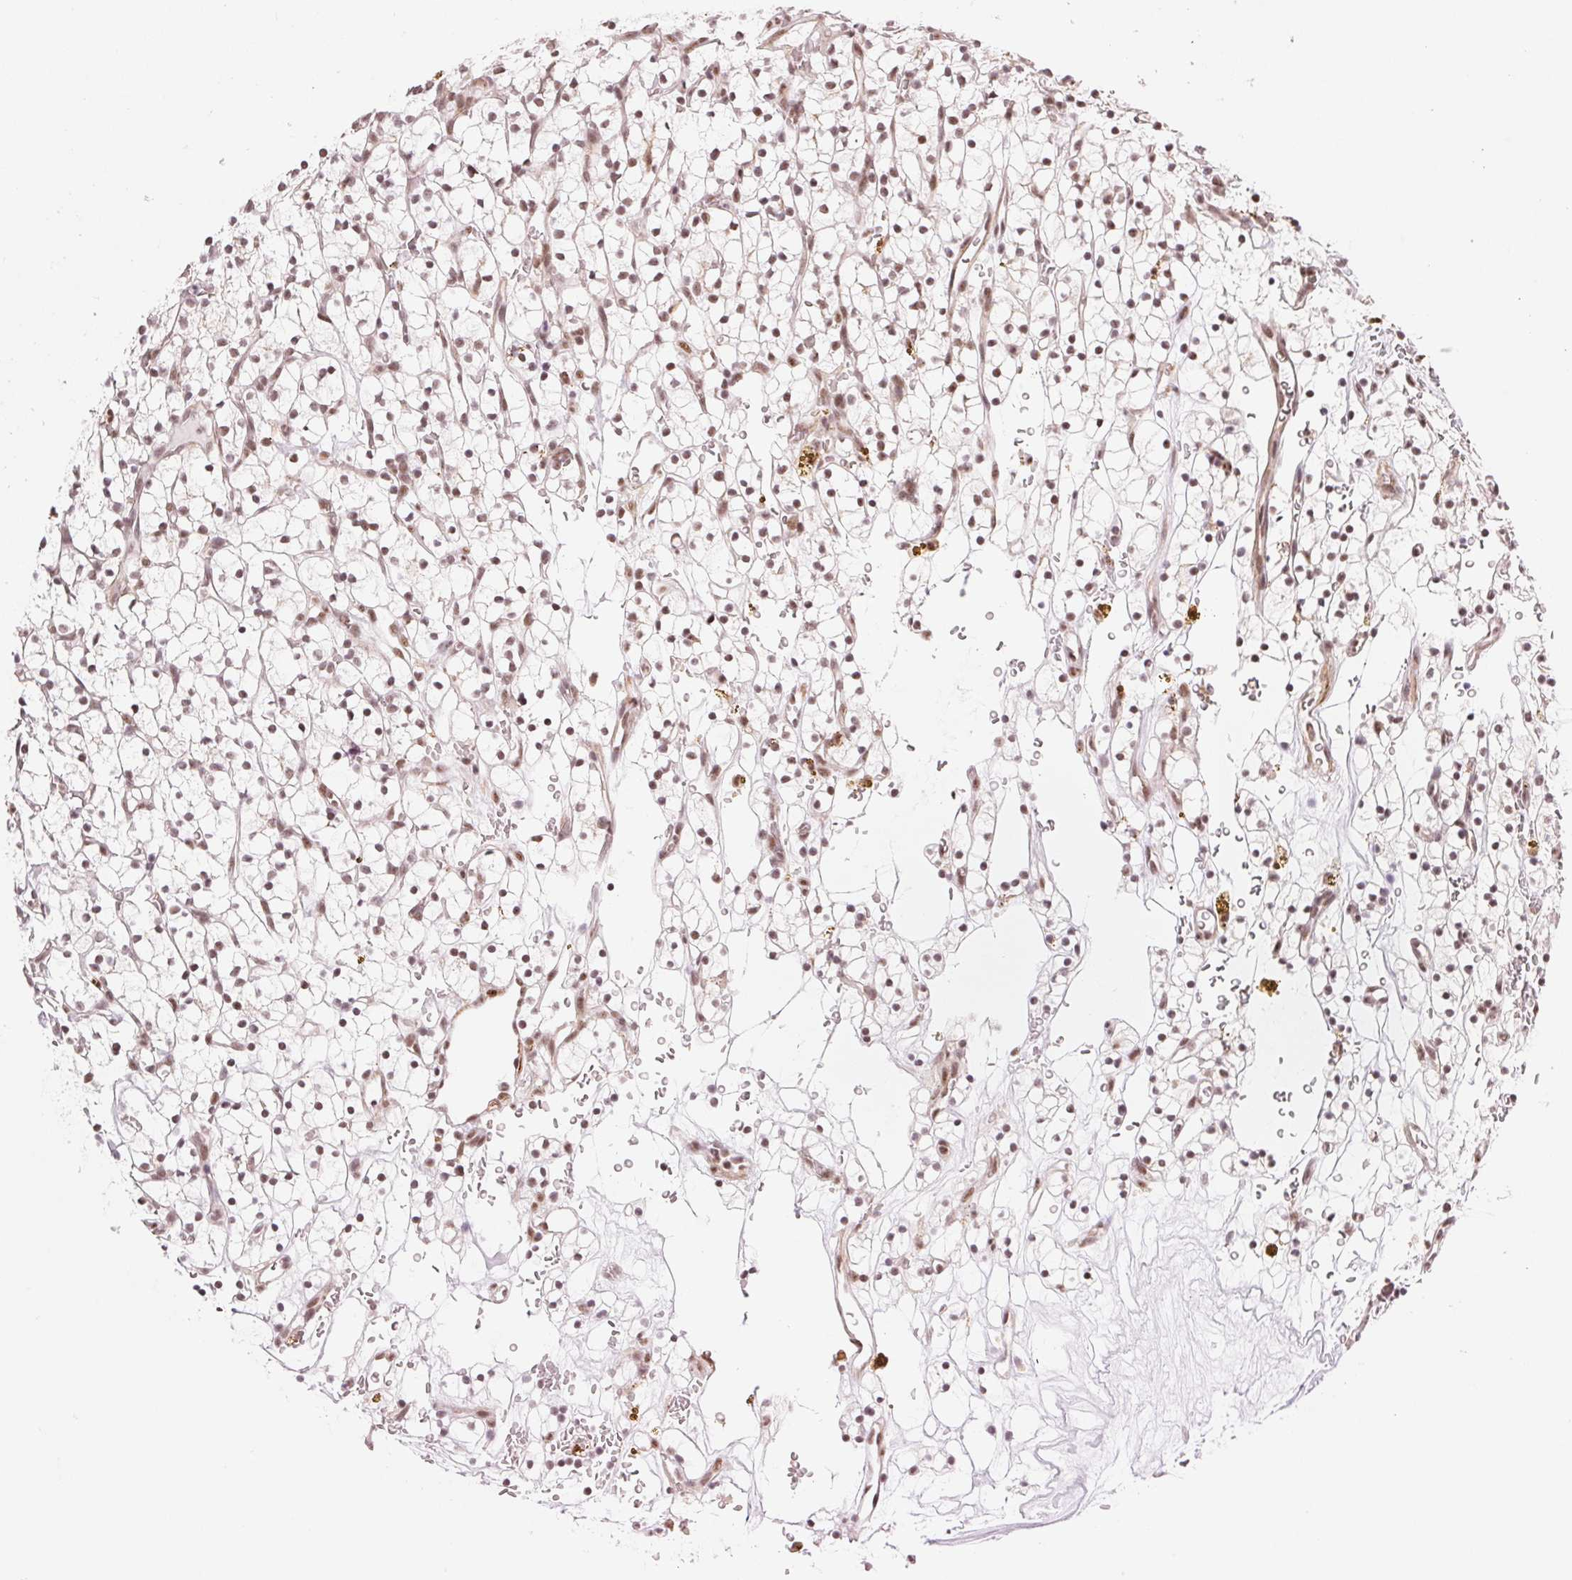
{"staining": {"intensity": "weak", "quantity": "25%-75%", "location": "nuclear"}, "tissue": "renal cancer", "cell_type": "Tumor cells", "image_type": "cancer", "snomed": [{"axis": "morphology", "description": "Adenocarcinoma, NOS"}, {"axis": "topography", "description": "Kidney"}], "caption": "Weak nuclear protein expression is present in about 25%-75% of tumor cells in renal adenocarcinoma. Ihc stains the protein in brown and the nuclei are stained blue.", "gene": "HNRNPDL", "patient": {"sex": "female", "age": 64}}